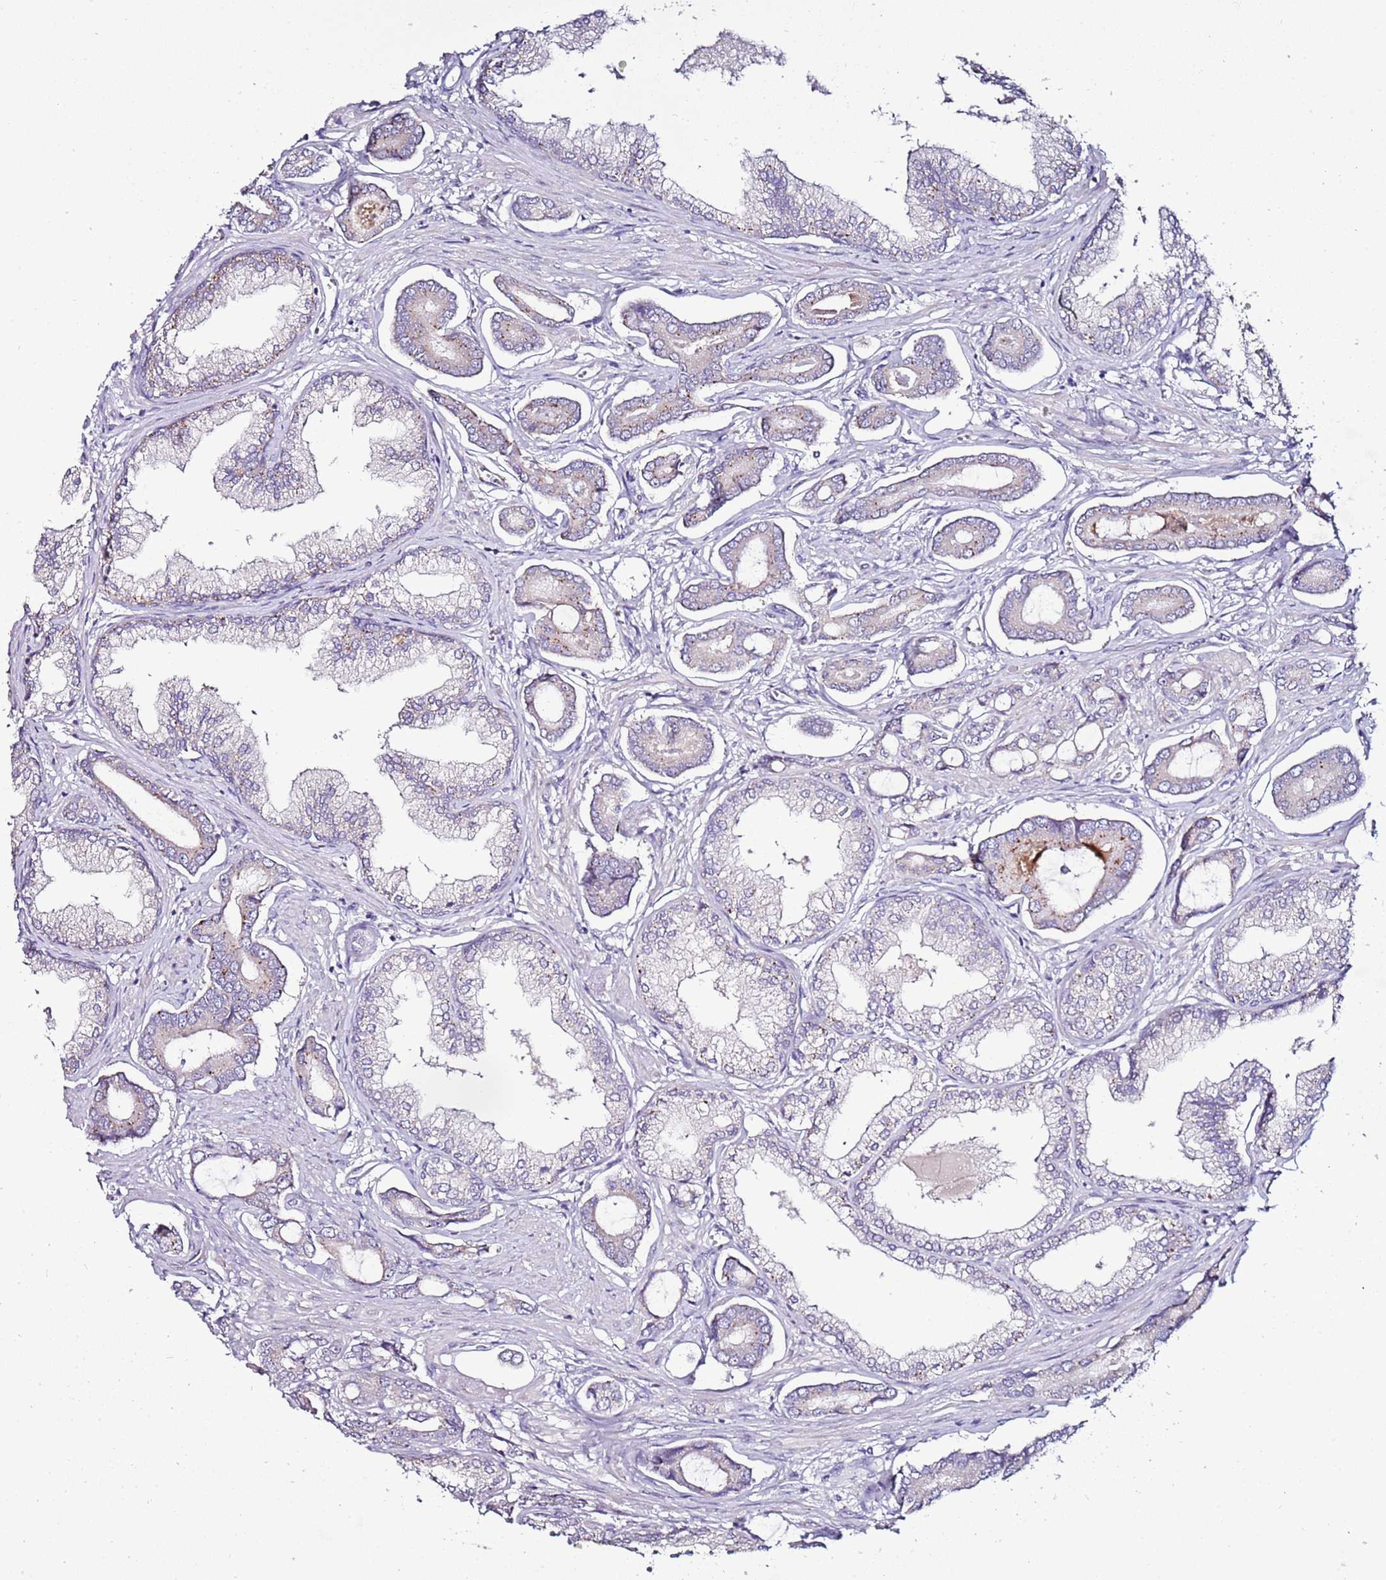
{"staining": {"intensity": "weak", "quantity": "<25%", "location": "cytoplasmic/membranous"}, "tissue": "prostate cancer", "cell_type": "Tumor cells", "image_type": "cancer", "snomed": [{"axis": "morphology", "description": "Adenocarcinoma, NOS"}, {"axis": "topography", "description": "Prostate and seminal vesicle, NOS"}], "caption": "High power microscopy image of an immunohistochemistry image of prostate adenocarcinoma, revealing no significant staining in tumor cells. The staining is performed using DAB brown chromogen with nuclei counter-stained in using hematoxylin.", "gene": "FAM20A", "patient": {"sex": "male", "age": 76}}